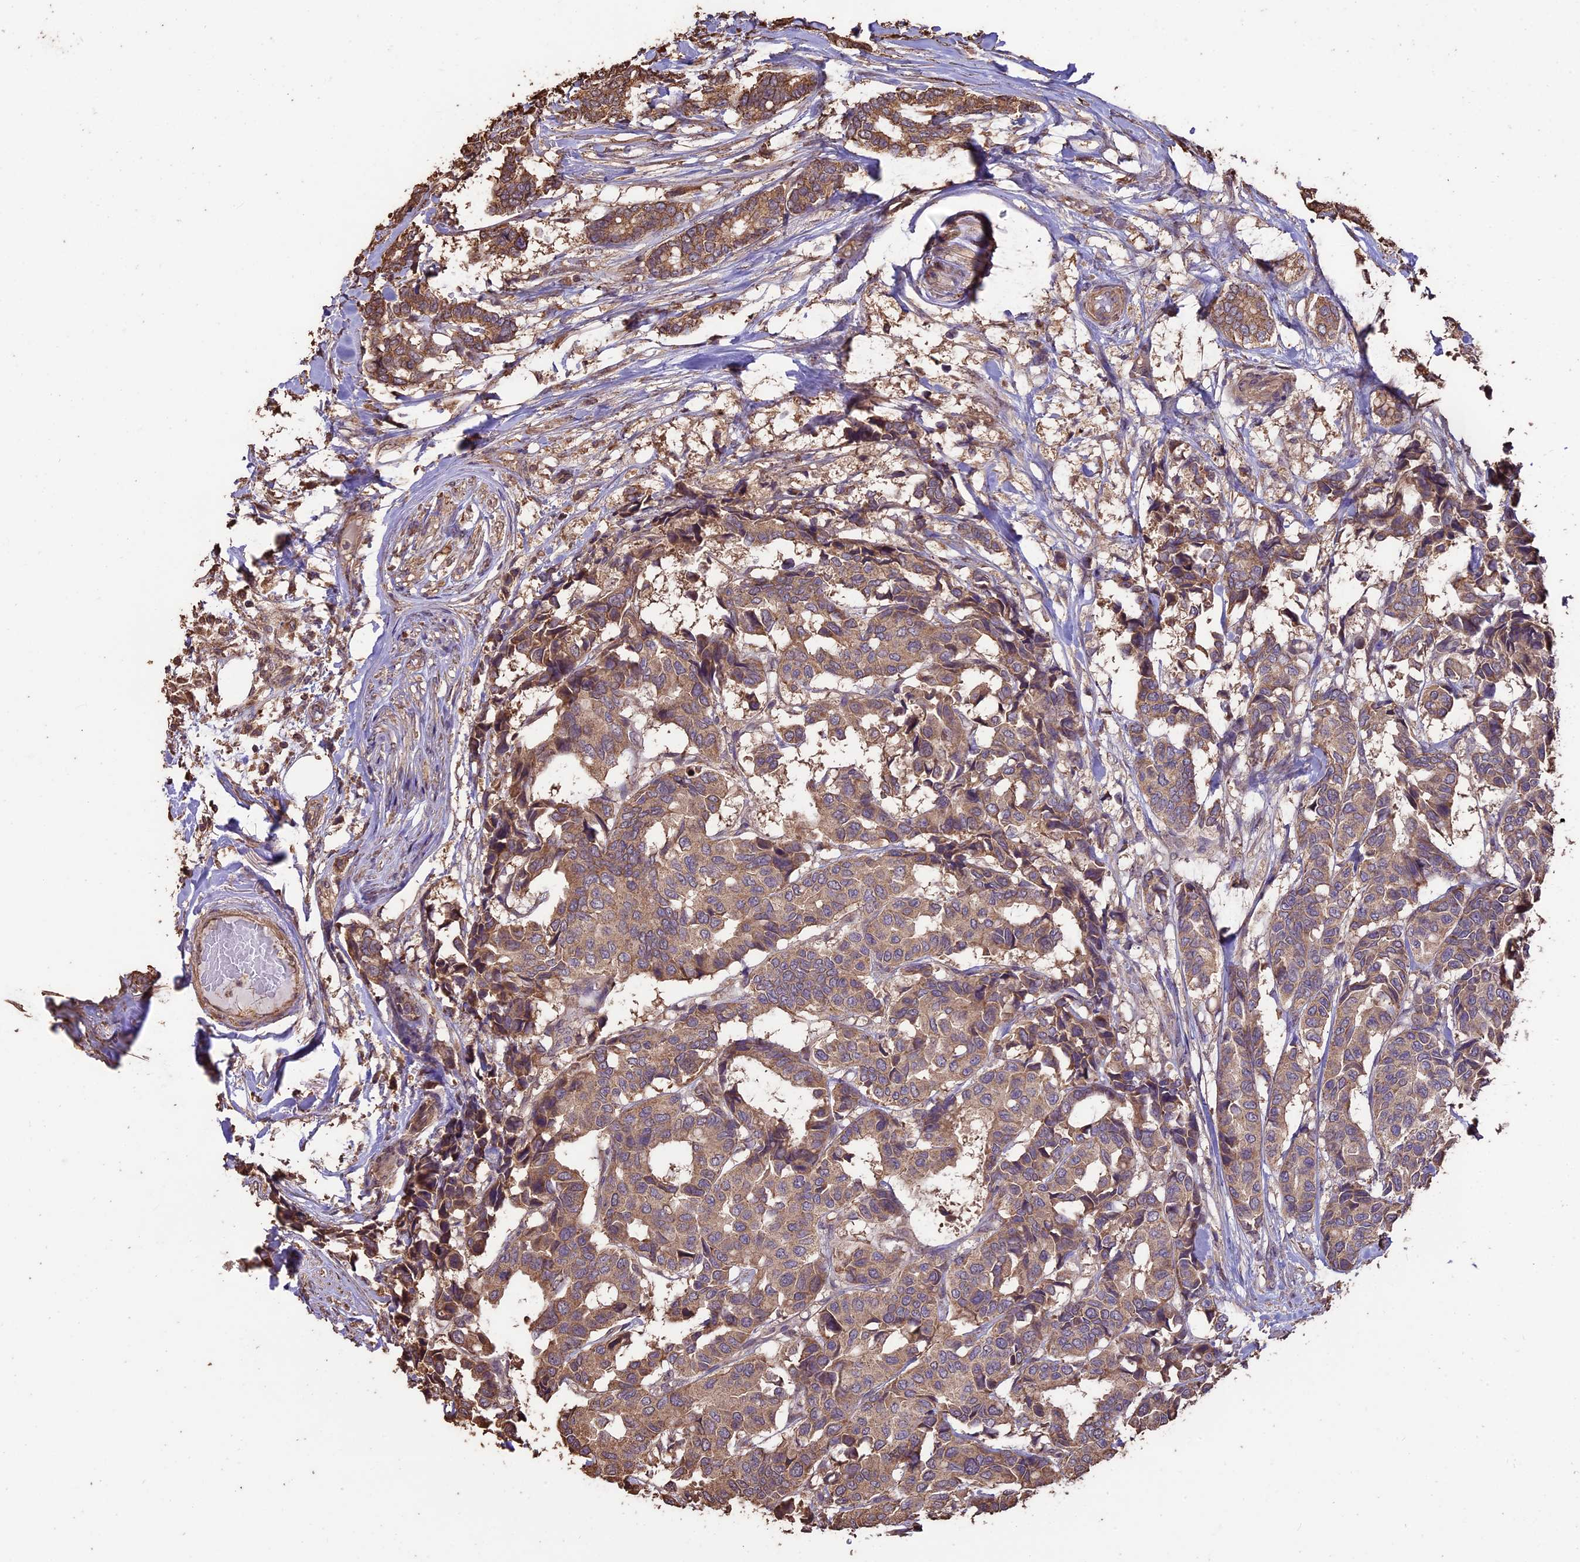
{"staining": {"intensity": "moderate", "quantity": ">75%", "location": "cytoplasmic/membranous"}, "tissue": "breast cancer", "cell_type": "Tumor cells", "image_type": "cancer", "snomed": [{"axis": "morphology", "description": "Duct carcinoma"}, {"axis": "topography", "description": "Breast"}], "caption": "DAB (3,3'-diaminobenzidine) immunohistochemical staining of breast cancer demonstrates moderate cytoplasmic/membranous protein positivity in approximately >75% of tumor cells.", "gene": "PGPEP1L", "patient": {"sex": "female", "age": 87}}